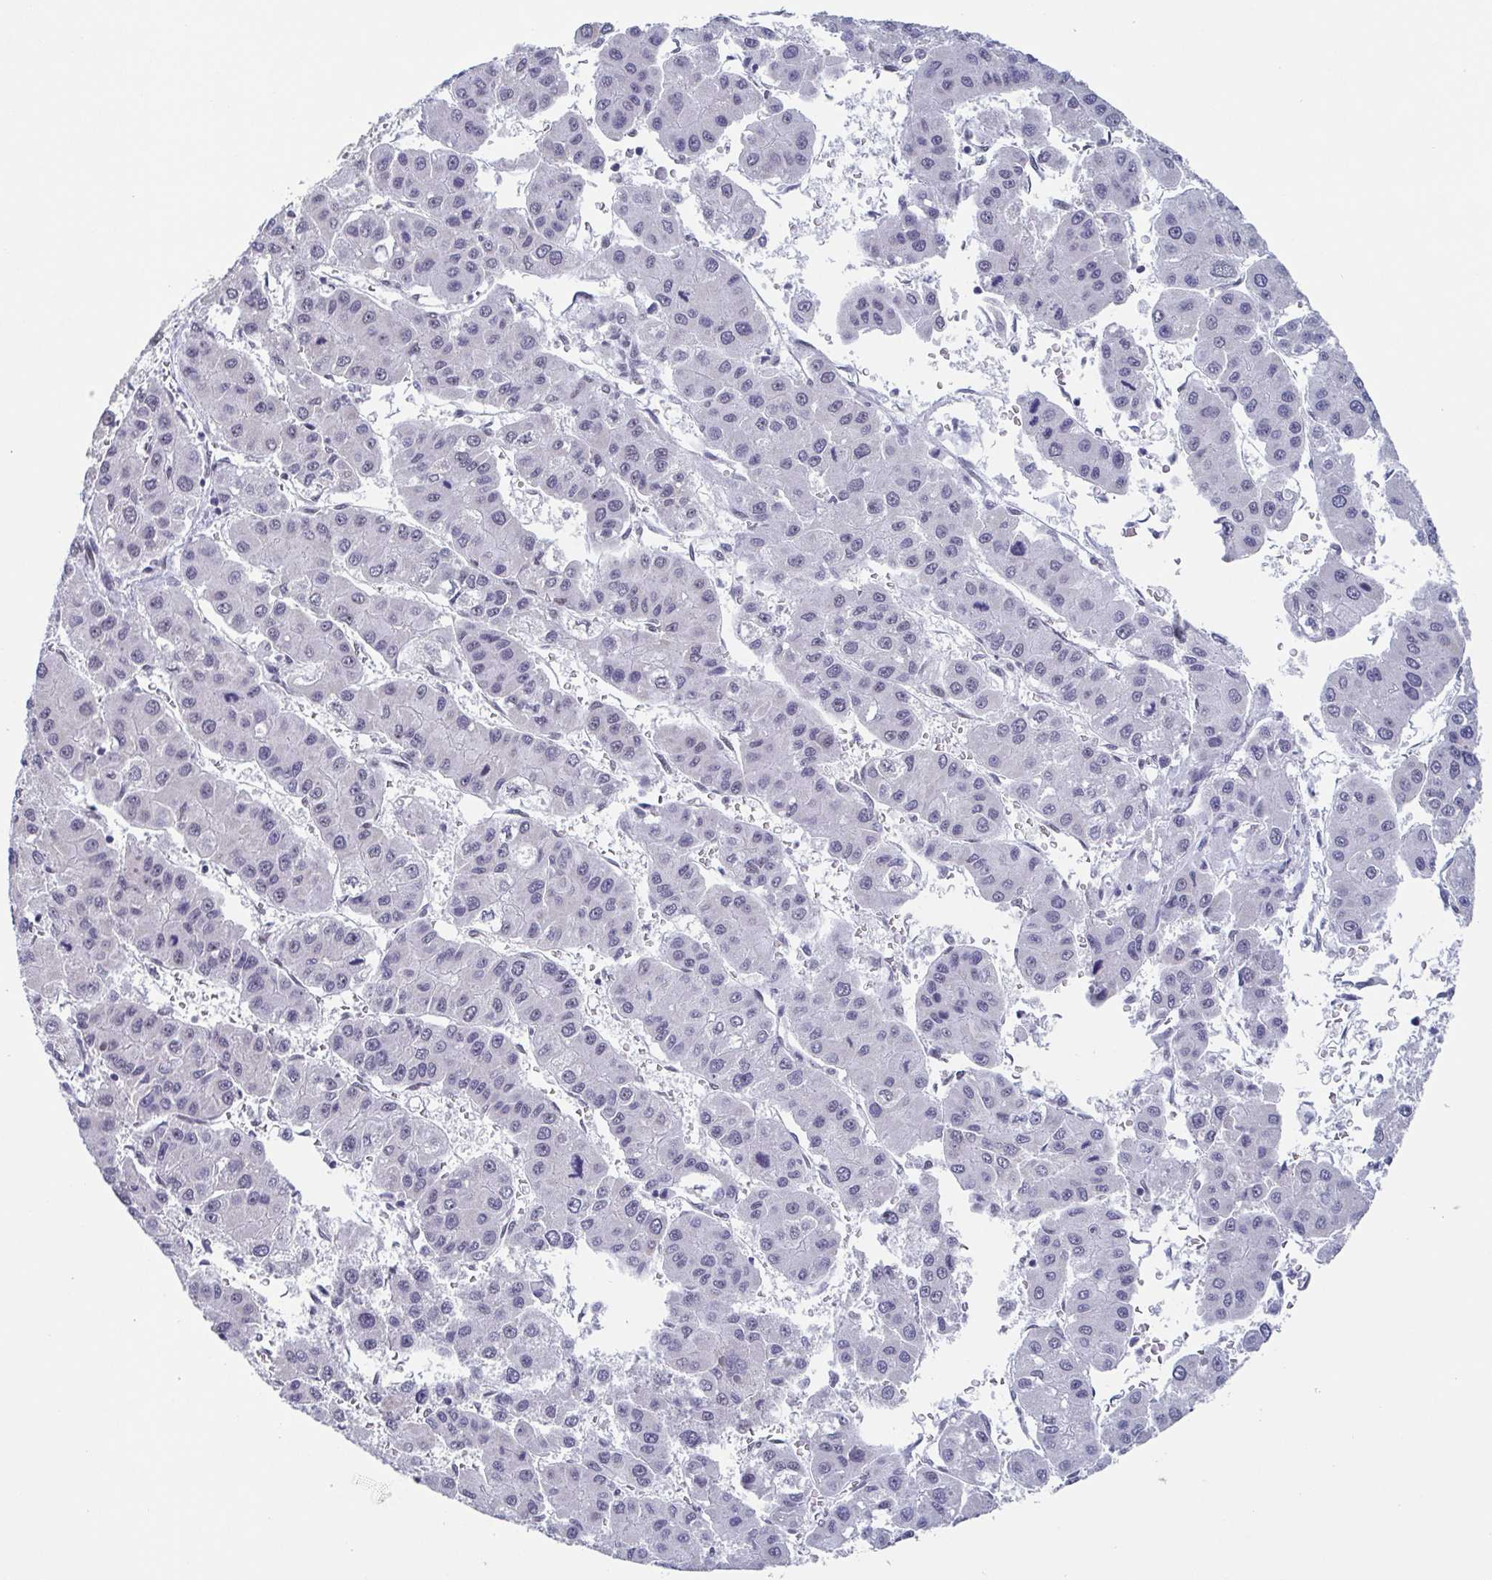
{"staining": {"intensity": "negative", "quantity": "none", "location": "none"}, "tissue": "liver cancer", "cell_type": "Tumor cells", "image_type": "cancer", "snomed": [{"axis": "morphology", "description": "Carcinoma, Hepatocellular, NOS"}, {"axis": "topography", "description": "Liver"}], "caption": "High power microscopy micrograph of an IHC image of liver cancer, revealing no significant staining in tumor cells.", "gene": "TMEM92", "patient": {"sex": "male", "age": 73}}